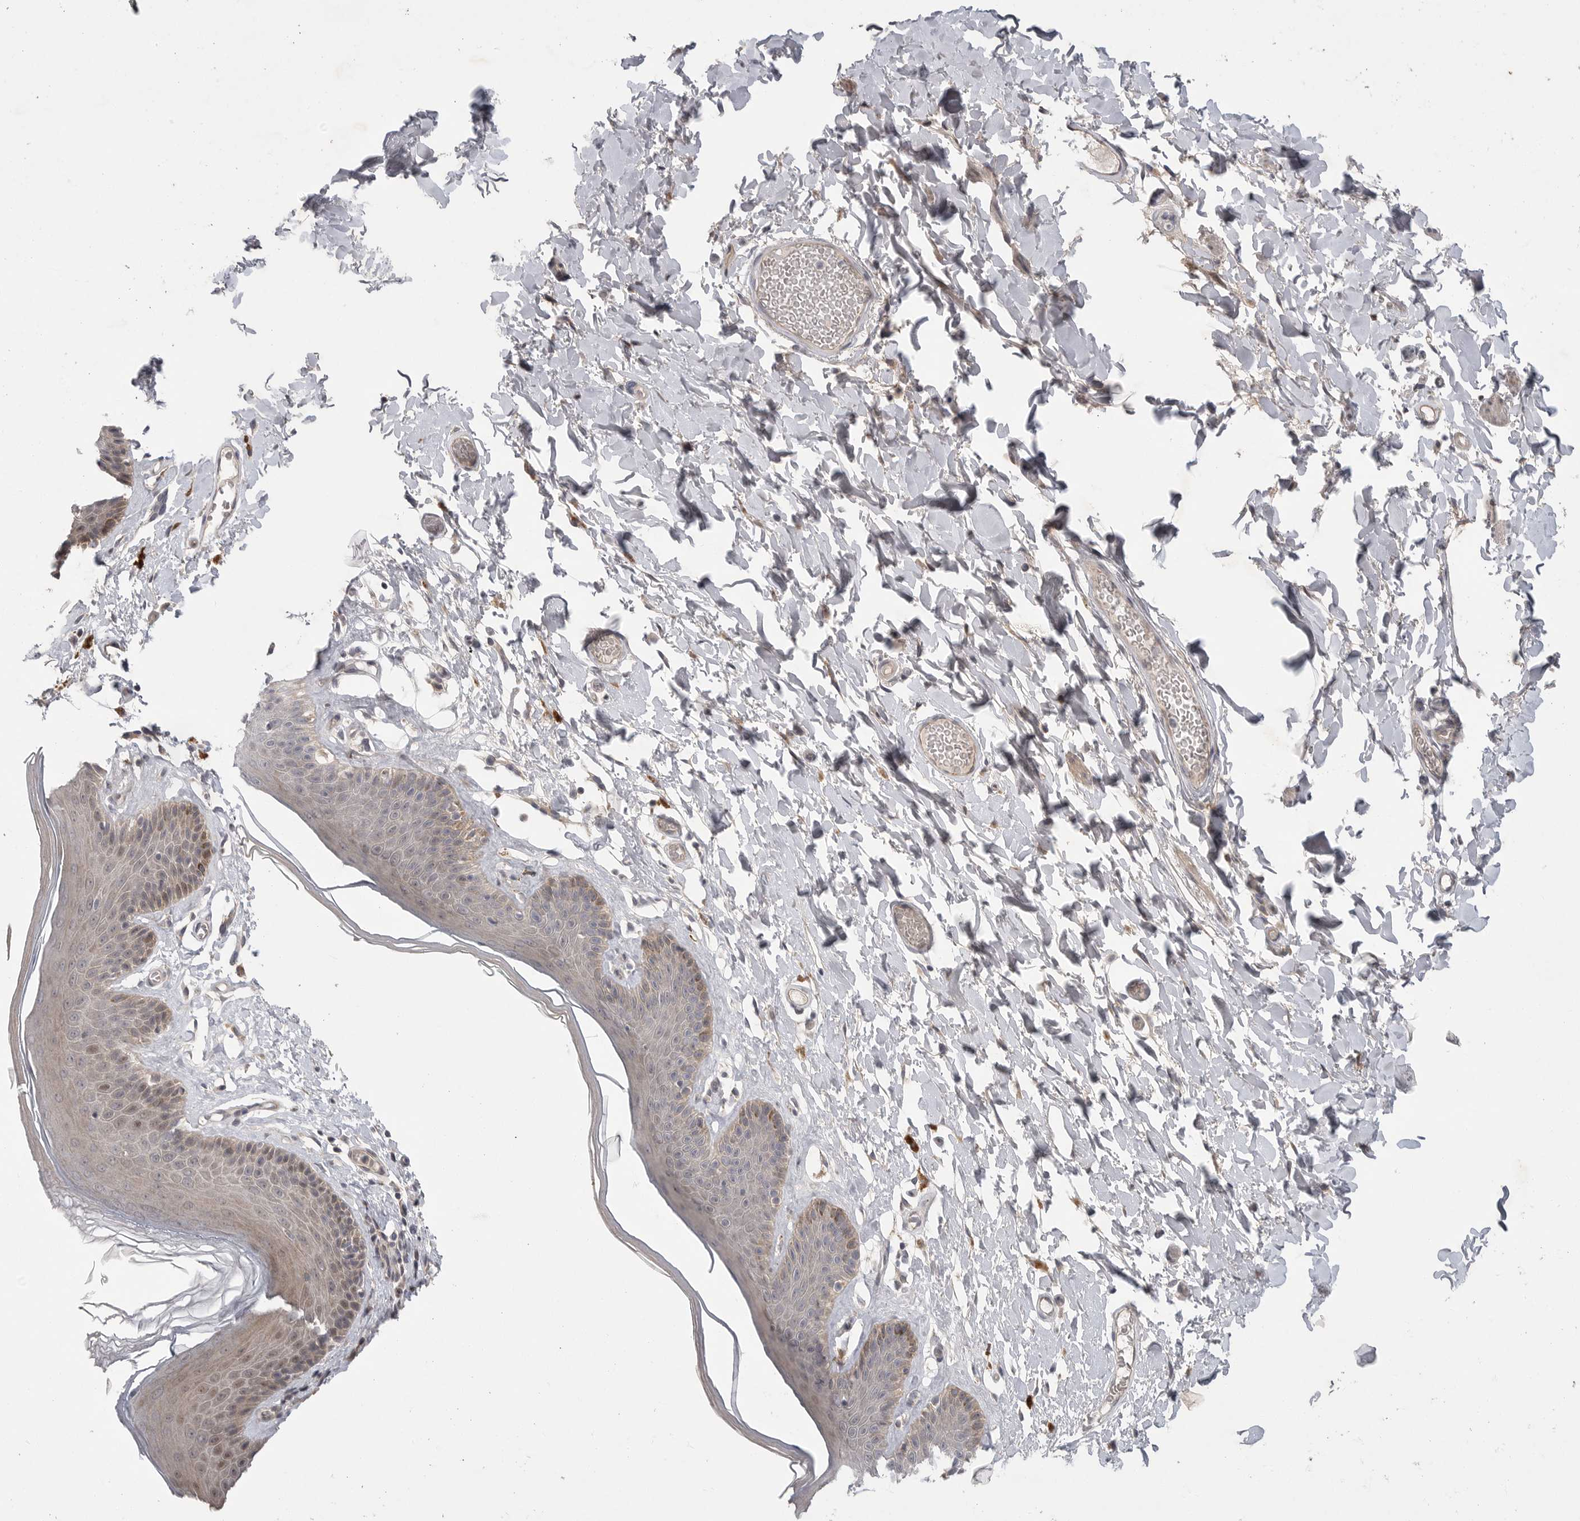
{"staining": {"intensity": "weak", "quantity": "25%-75%", "location": "cytoplasmic/membranous"}, "tissue": "skin", "cell_type": "Epidermal cells", "image_type": "normal", "snomed": [{"axis": "morphology", "description": "Normal tissue, NOS"}, {"axis": "topography", "description": "Vulva"}], "caption": "Protein expression analysis of normal human skin reveals weak cytoplasmic/membranous expression in about 25%-75% of epidermal cells. (IHC, brightfield microscopy, high magnification).", "gene": "FBXO43", "patient": {"sex": "female", "age": 73}}